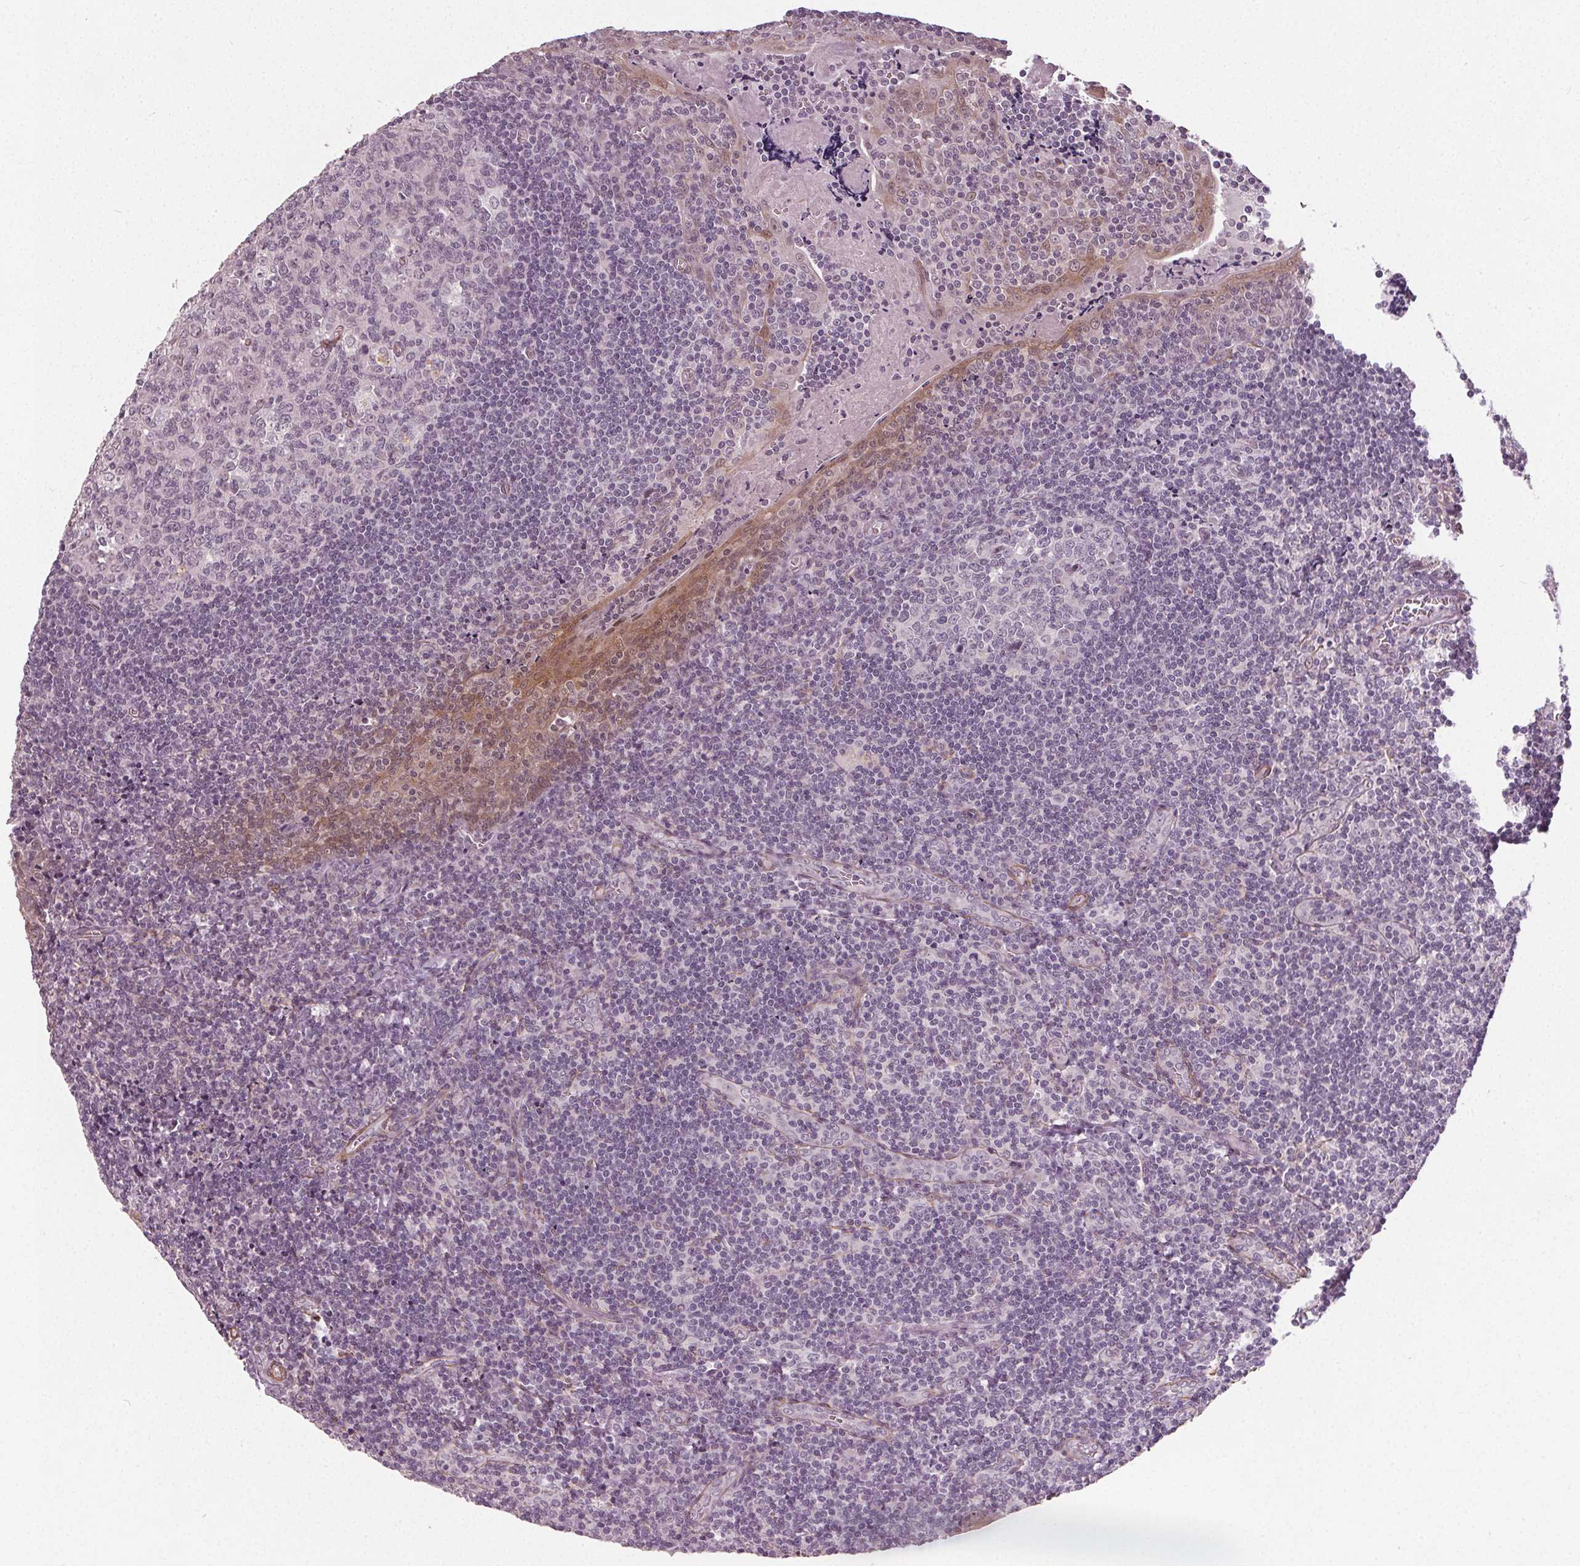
{"staining": {"intensity": "negative", "quantity": "none", "location": "none"}, "tissue": "tonsil", "cell_type": "Germinal center cells", "image_type": "normal", "snomed": [{"axis": "morphology", "description": "Normal tissue, NOS"}, {"axis": "morphology", "description": "Inflammation, NOS"}, {"axis": "topography", "description": "Tonsil"}], "caption": "This is a image of immunohistochemistry staining of unremarkable tonsil, which shows no expression in germinal center cells.", "gene": "PKP1", "patient": {"sex": "female", "age": 31}}